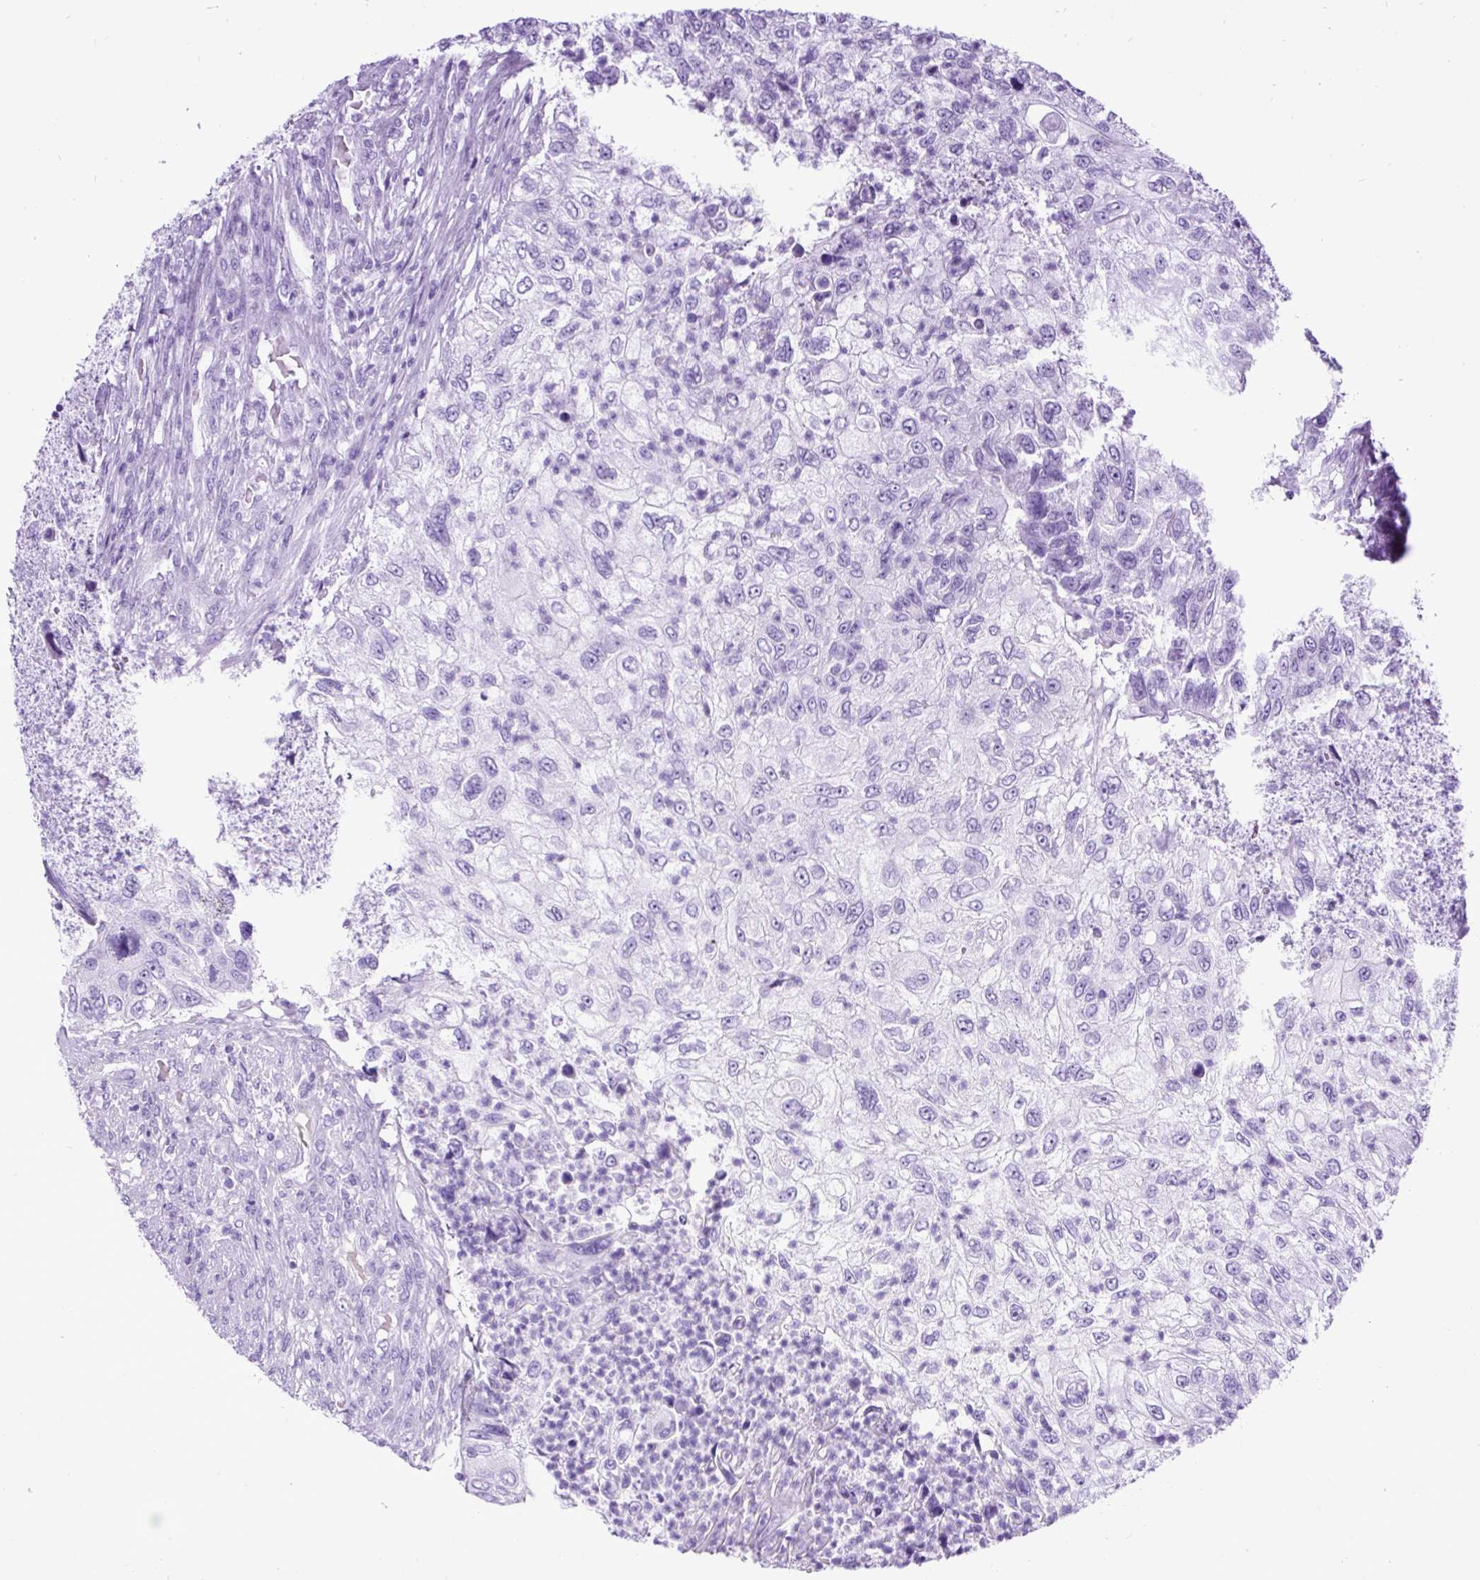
{"staining": {"intensity": "negative", "quantity": "none", "location": "none"}, "tissue": "urothelial cancer", "cell_type": "Tumor cells", "image_type": "cancer", "snomed": [{"axis": "morphology", "description": "Urothelial carcinoma, High grade"}, {"axis": "topography", "description": "Urinary bladder"}], "caption": "Immunohistochemistry of urothelial carcinoma (high-grade) exhibits no staining in tumor cells. (Stains: DAB IHC with hematoxylin counter stain, Microscopy: brightfield microscopy at high magnification).", "gene": "CEL", "patient": {"sex": "female", "age": 60}}